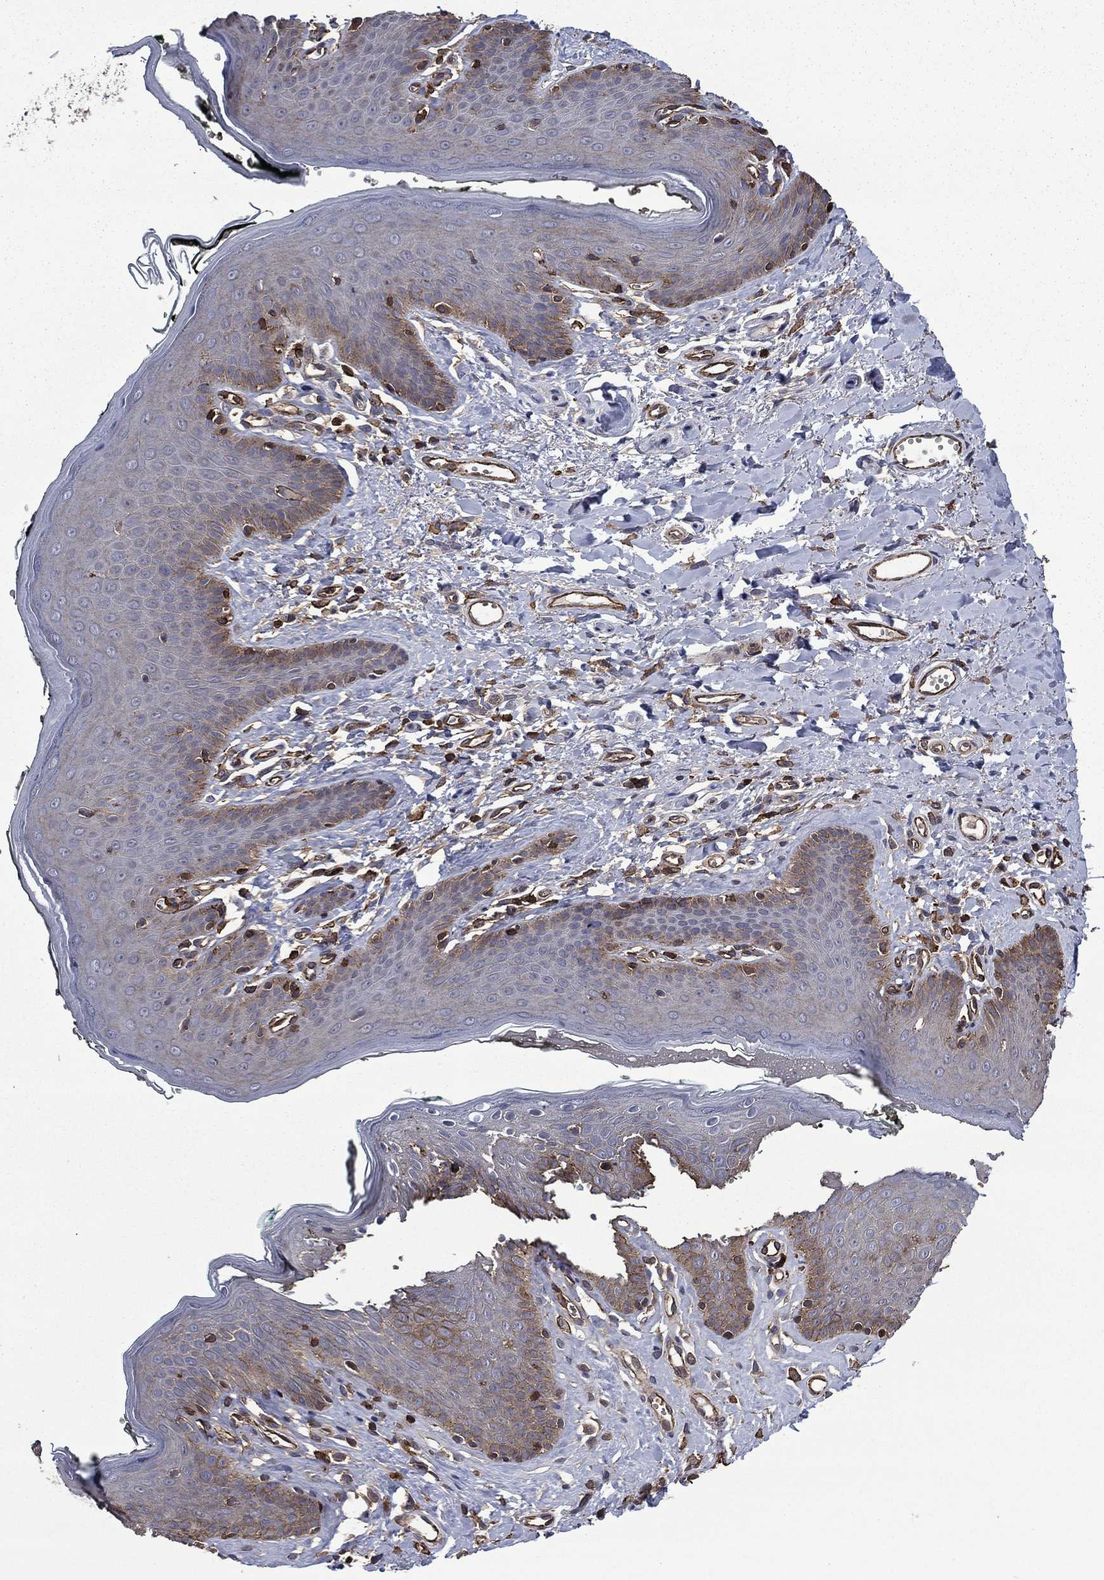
{"staining": {"intensity": "moderate", "quantity": "<25%", "location": "cytoplasmic/membranous"}, "tissue": "vagina", "cell_type": "Squamous epithelial cells", "image_type": "normal", "snomed": [{"axis": "morphology", "description": "Normal tissue, NOS"}, {"axis": "topography", "description": "Vagina"}], "caption": "The immunohistochemical stain shows moderate cytoplasmic/membranous expression in squamous epithelial cells of benign vagina. Ihc stains the protein of interest in brown and the nuclei are stained blue.", "gene": "PLPP3", "patient": {"sex": "female", "age": 66}}